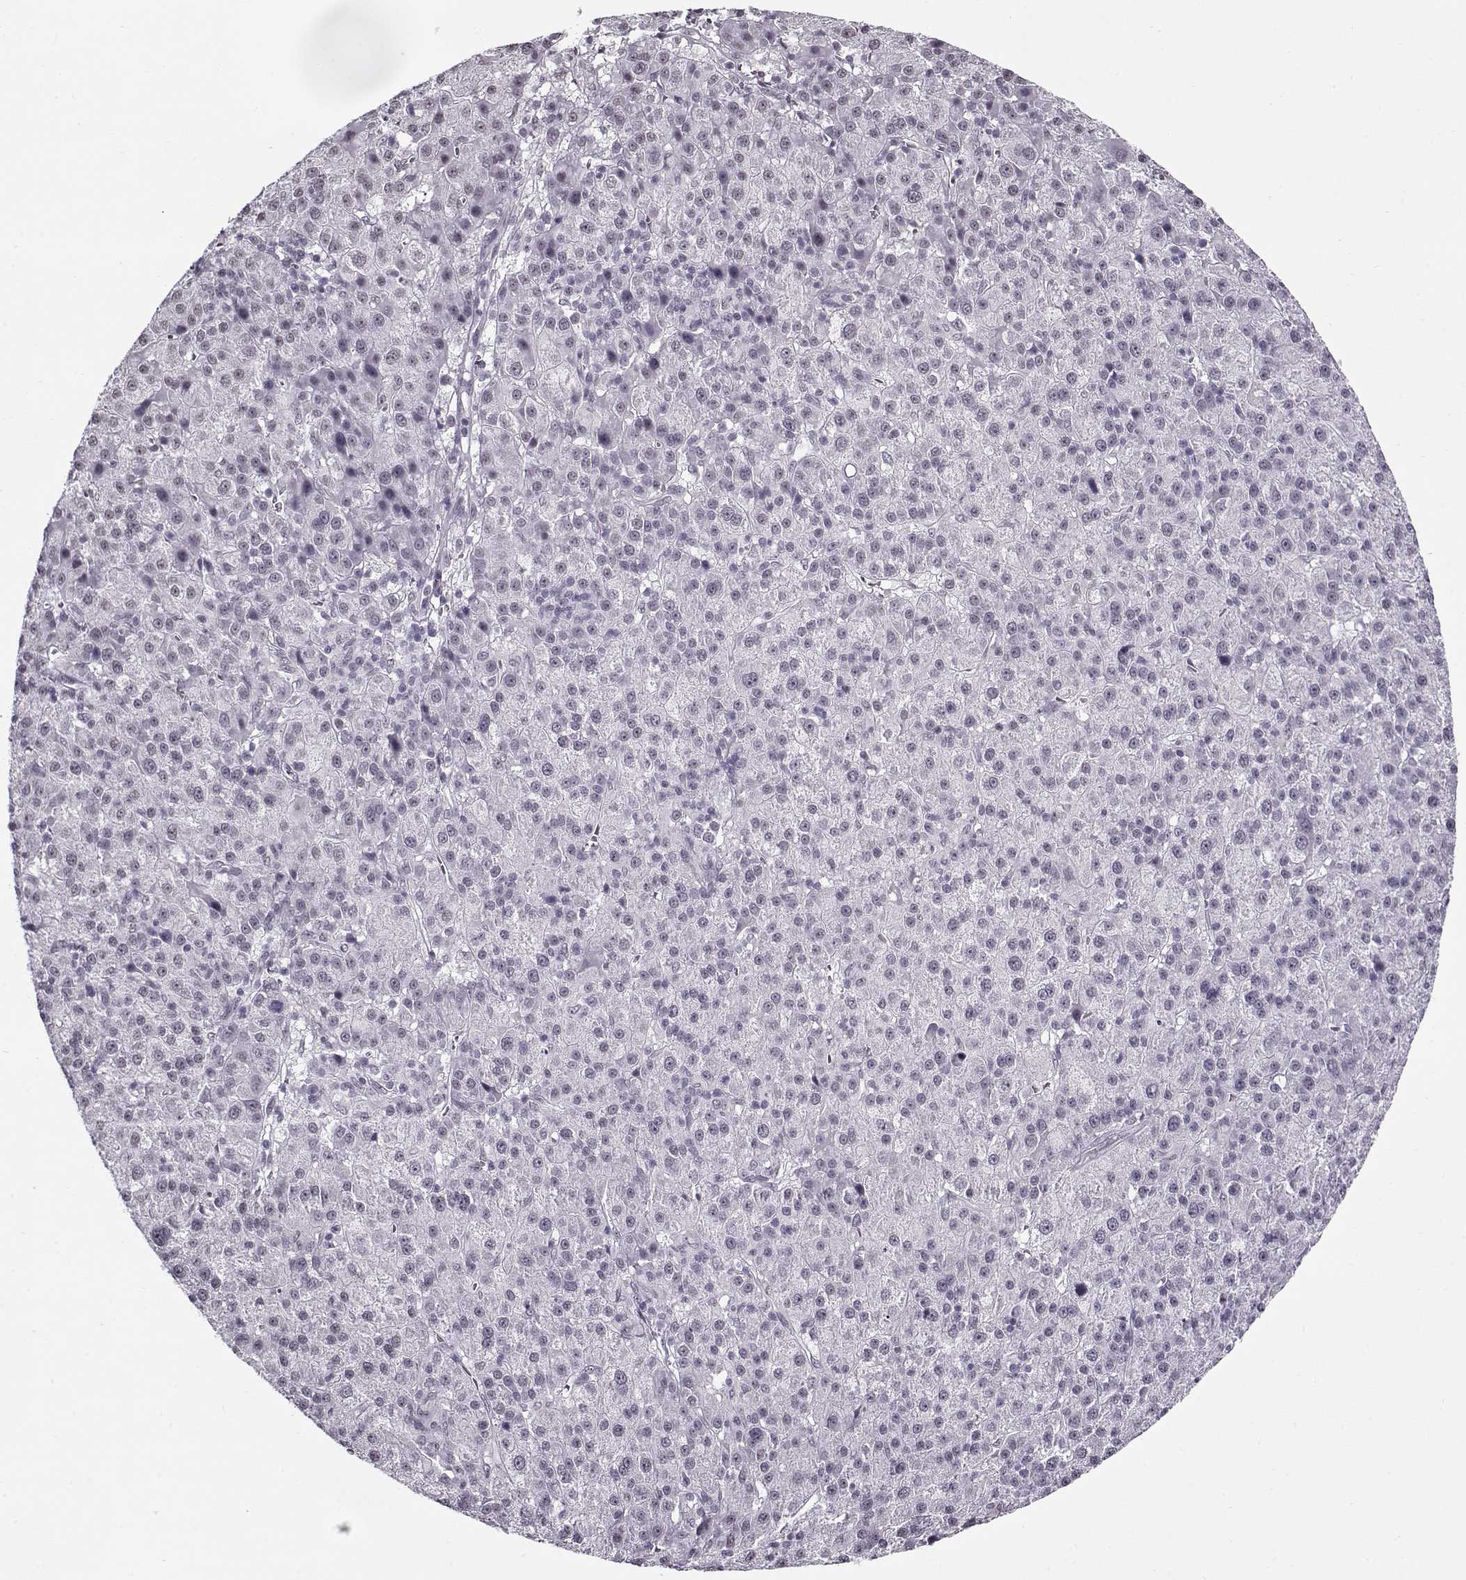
{"staining": {"intensity": "negative", "quantity": "none", "location": "none"}, "tissue": "liver cancer", "cell_type": "Tumor cells", "image_type": "cancer", "snomed": [{"axis": "morphology", "description": "Carcinoma, Hepatocellular, NOS"}, {"axis": "topography", "description": "Liver"}], "caption": "The immunohistochemistry (IHC) photomicrograph has no significant staining in tumor cells of liver cancer tissue.", "gene": "PRMT8", "patient": {"sex": "female", "age": 60}}